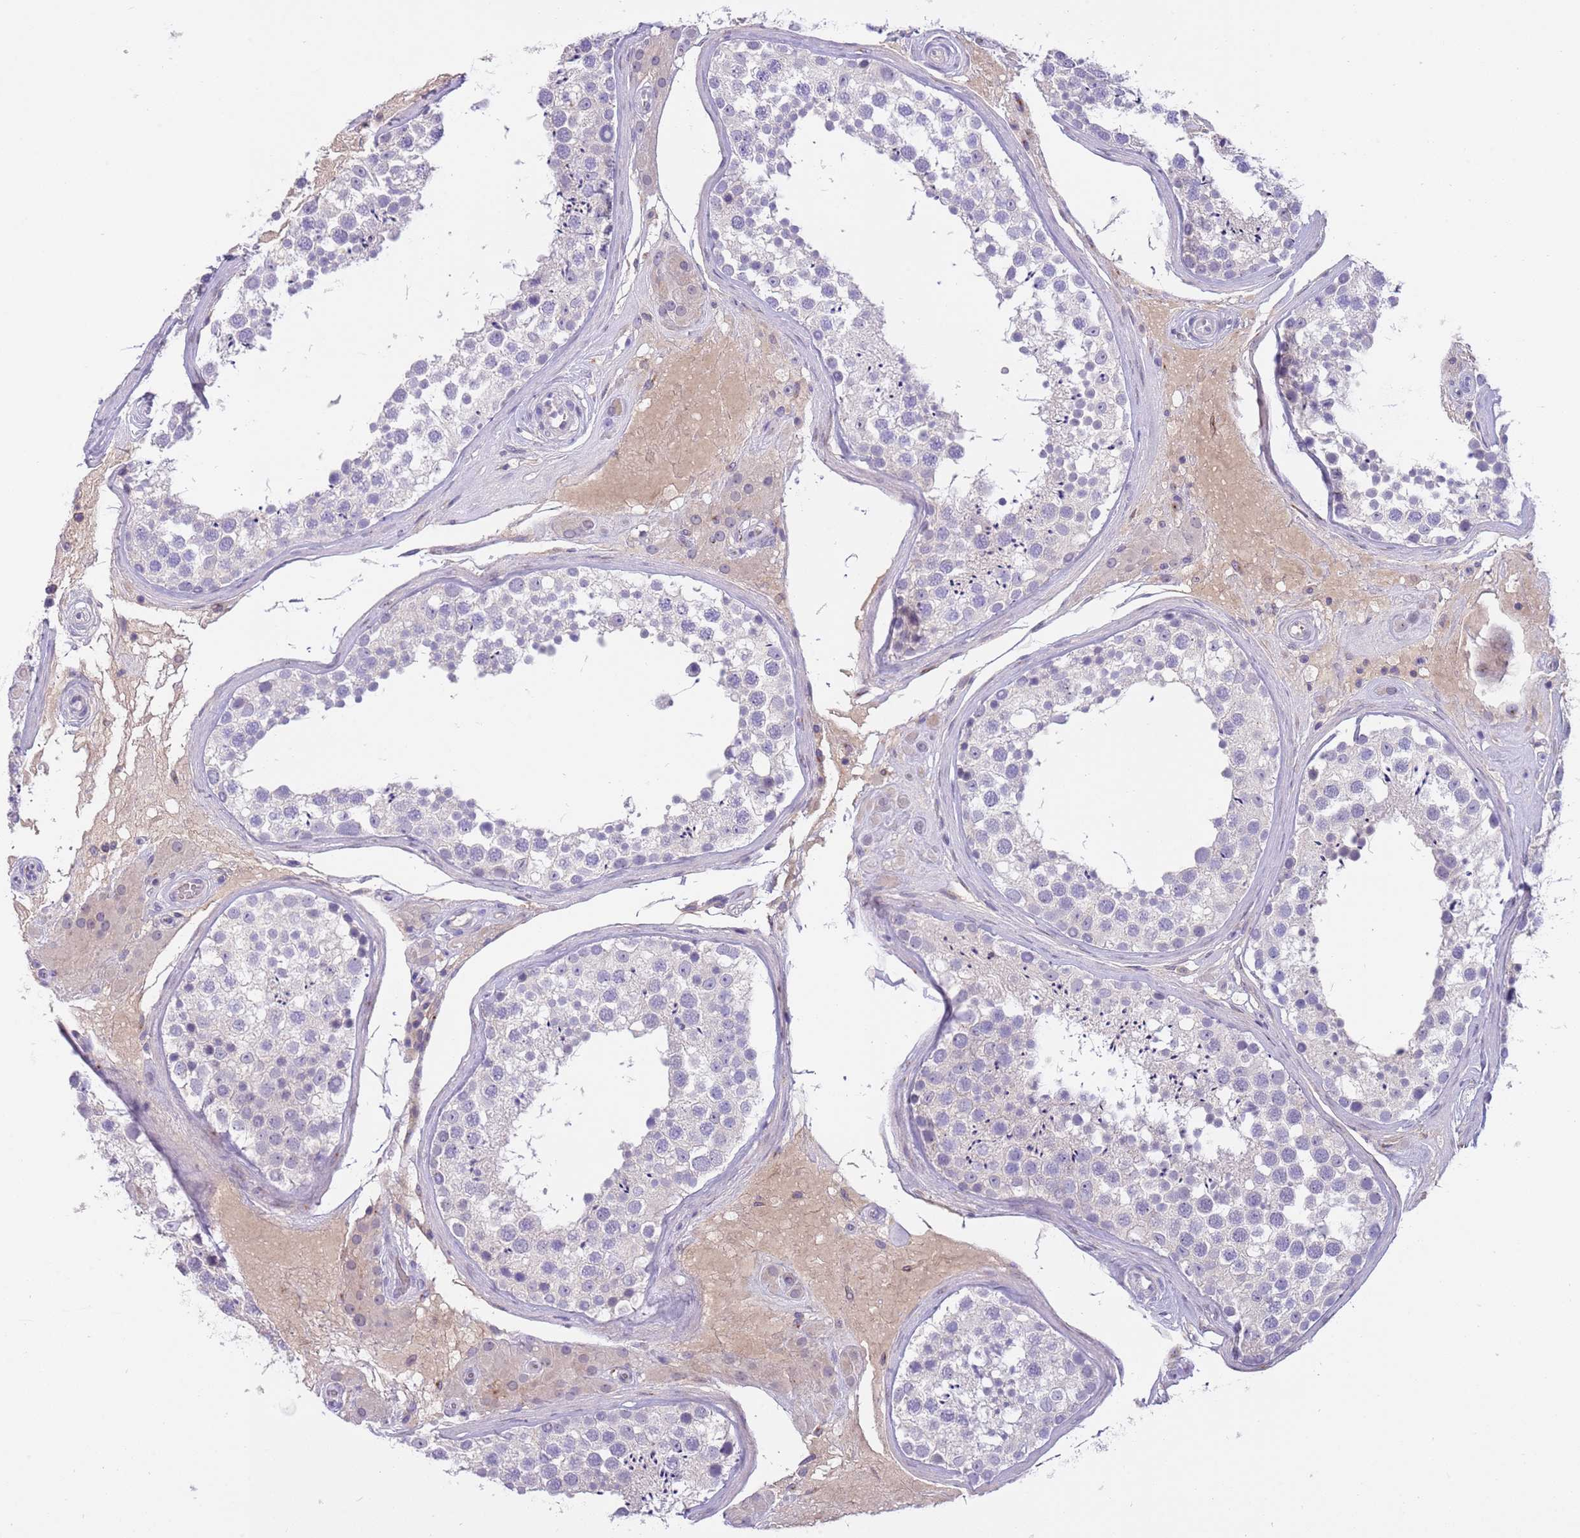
{"staining": {"intensity": "negative", "quantity": "none", "location": "none"}, "tissue": "testis", "cell_type": "Cells in seminiferous ducts", "image_type": "normal", "snomed": [{"axis": "morphology", "description": "Normal tissue, NOS"}, {"axis": "topography", "description": "Testis"}], "caption": "Testis stained for a protein using immunohistochemistry demonstrates no staining cells in seminiferous ducts.", "gene": "CFAP73", "patient": {"sex": "male", "age": 46}}